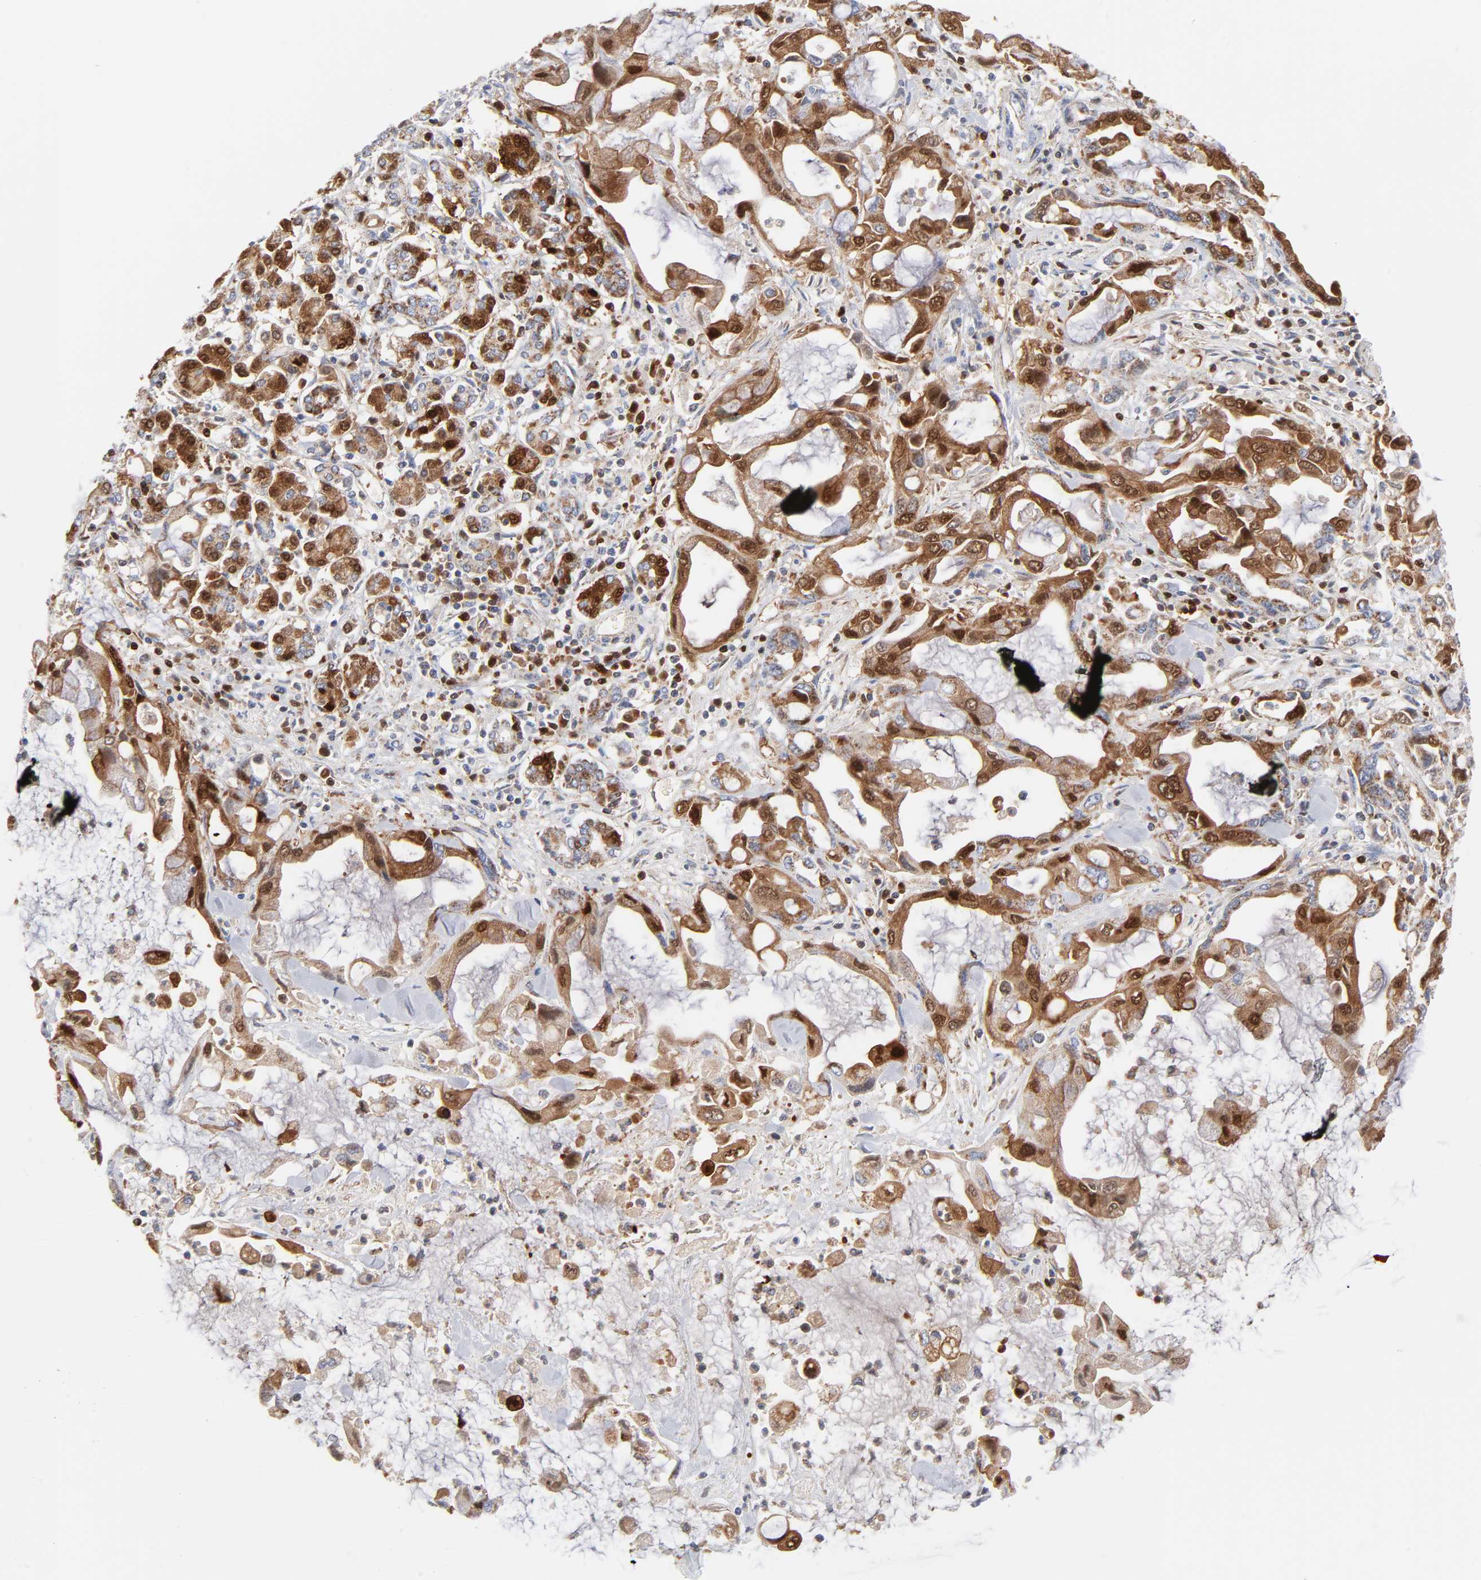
{"staining": {"intensity": "strong", "quantity": ">75%", "location": "cytoplasmic/membranous,nuclear"}, "tissue": "pancreatic cancer", "cell_type": "Tumor cells", "image_type": "cancer", "snomed": [{"axis": "morphology", "description": "Adenocarcinoma, NOS"}, {"axis": "topography", "description": "Pancreas"}], "caption": "Immunohistochemistry (IHC) (DAB) staining of pancreatic cancer (adenocarcinoma) displays strong cytoplasmic/membranous and nuclear protein positivity in approximately >75% of tumor cells.", "gene": "DIABLO", "patient": {"sex": "female", "age": 57}}